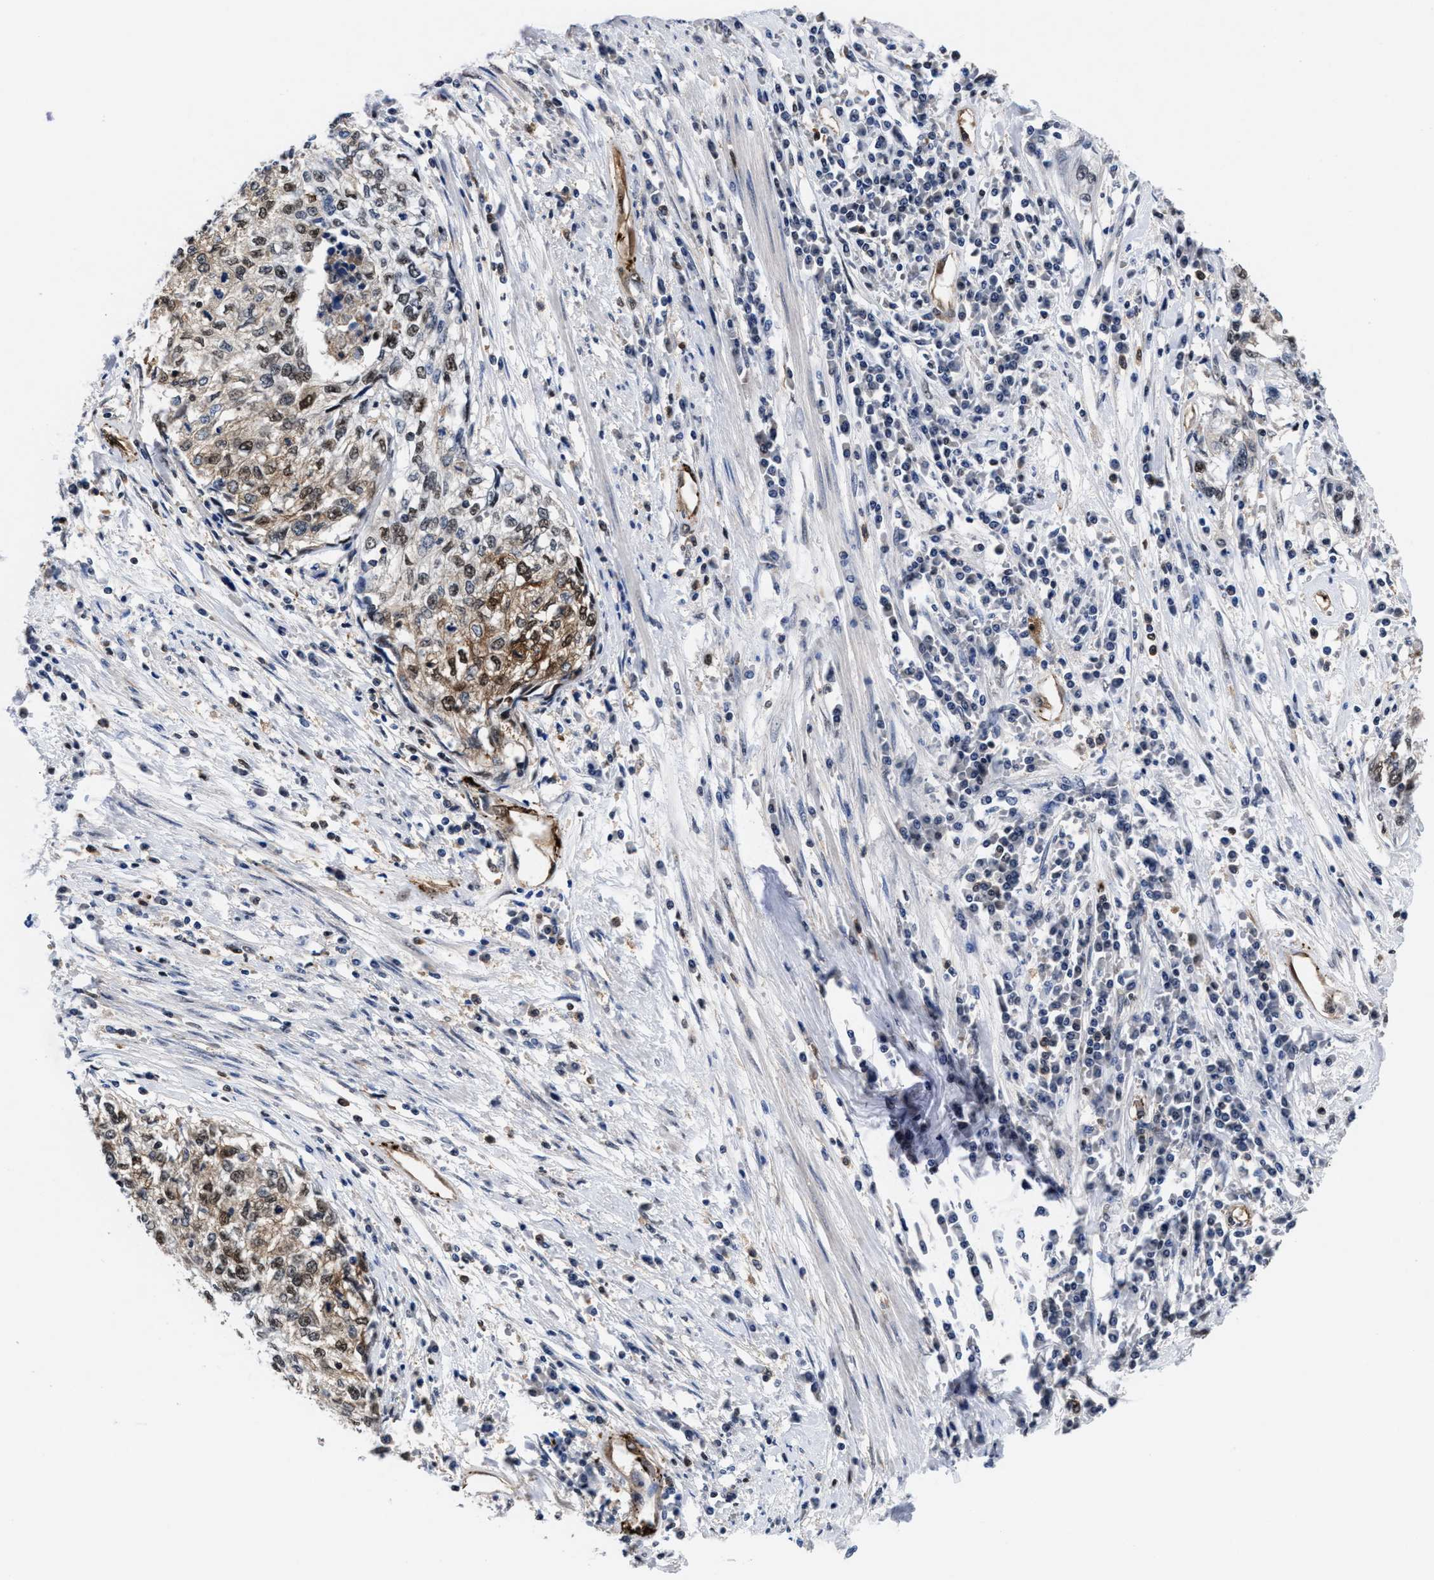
{"staining": {"intensity": "moderate", "quantity": "25%-75%", "location": "cytoplasmic/membranous,nuclear"}, "tissue": "cervical cancer", "cell_type": "Tumor cells", "image_type": "cancer", "snomed": [{"axis": "morphology", "description": "Squamous cell carcinoma, NOS"}, {"axis": "topography", "description": "Cervix"}], "caption": "Cervical cancer (squamous cell carcinoma) was stained to show a protein in brown. There is medium levels of moderate cytoplasmic/membranous and nuclear staining in about 25%-75% of tumor cells.", "gene": "ACLY", "patient": {"sex": "female", "age": 57}}